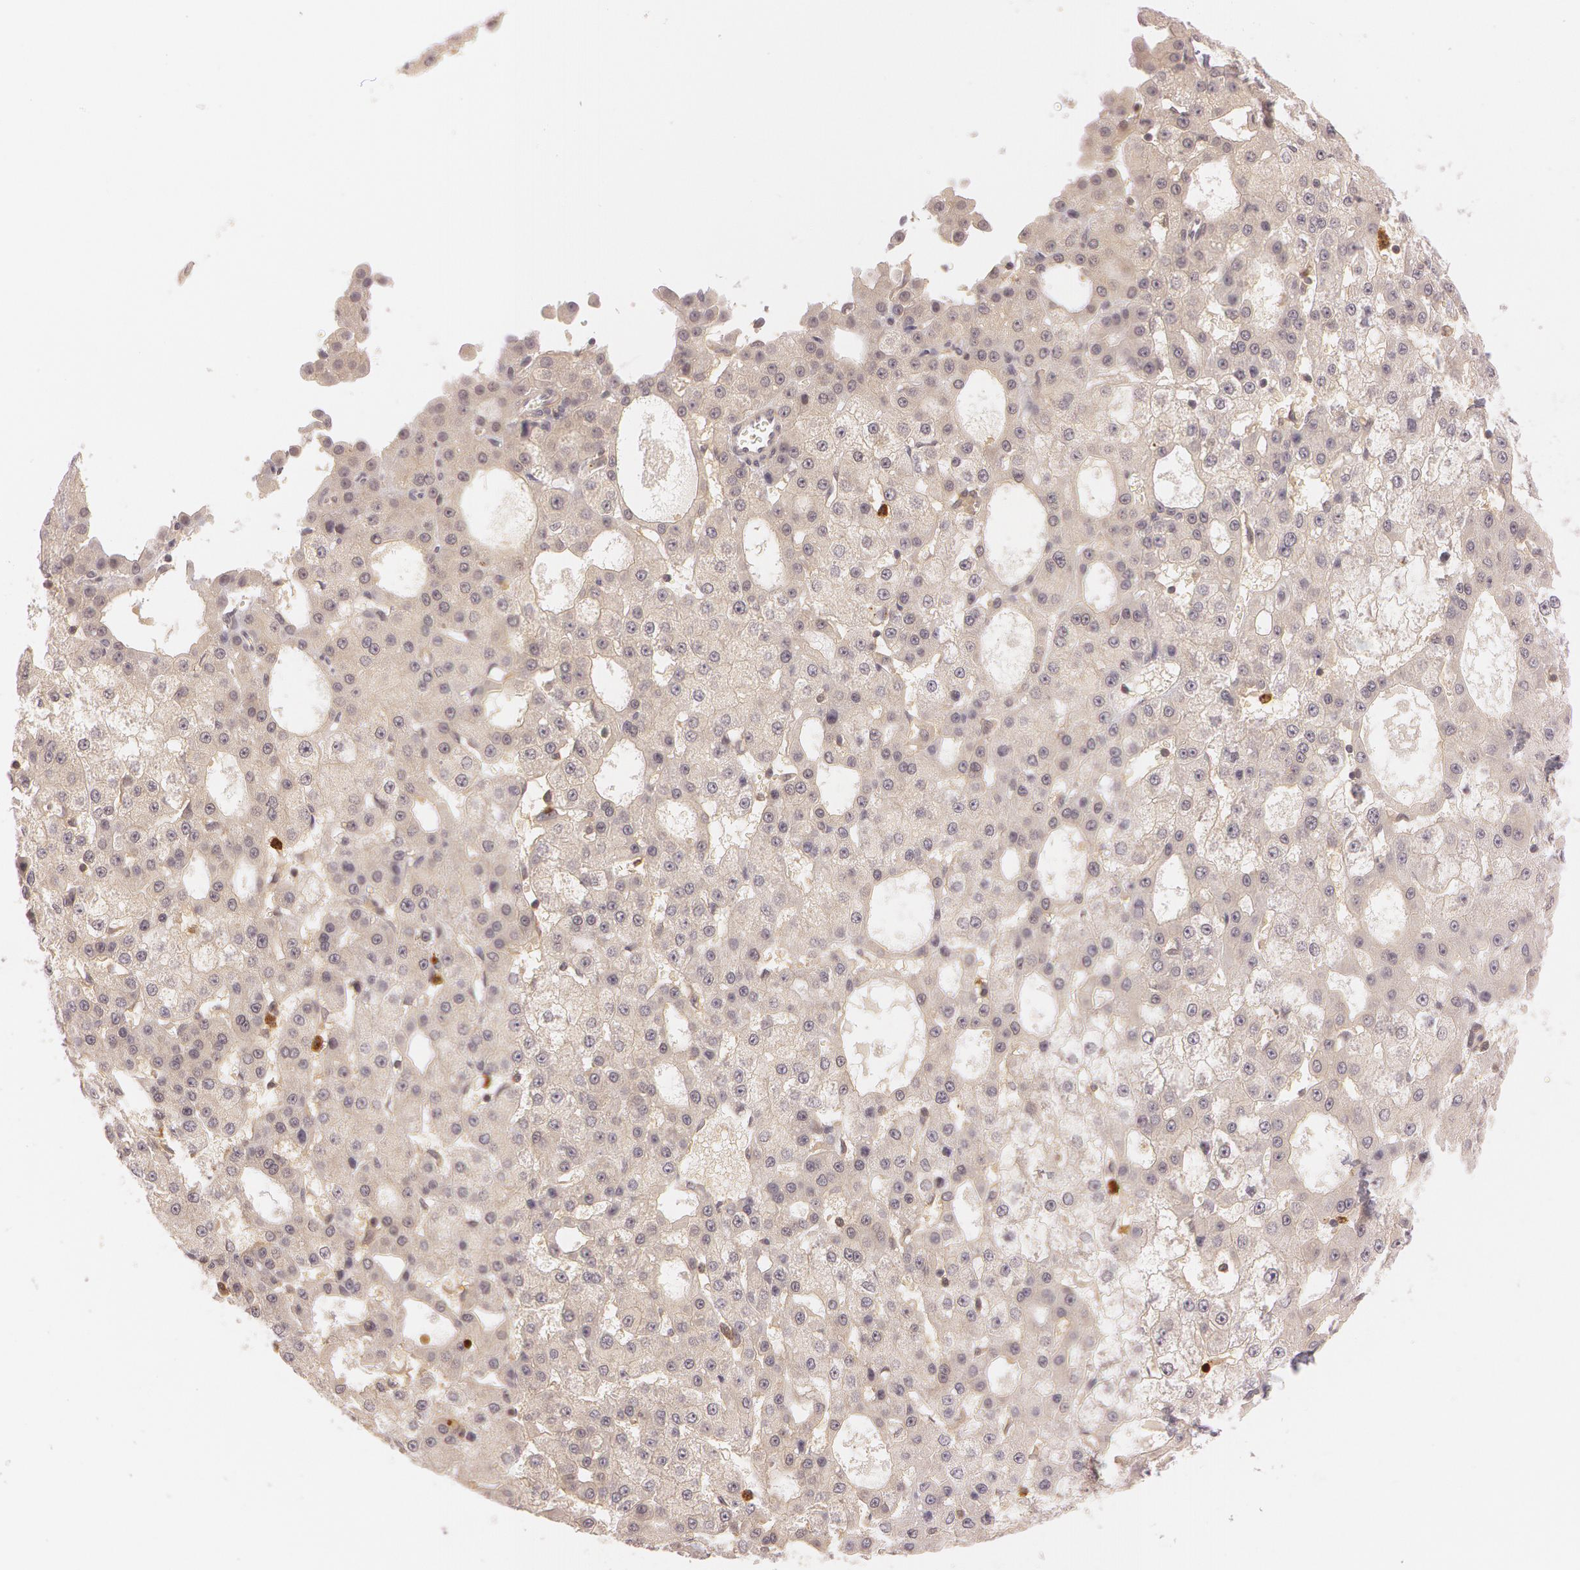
{"staining": {"intensity": "weak", "quantity": ">75%", "location": "cytoplasmic/membranous"}, "tissue": "liver cancer", "cell_type": "Tumor cells", "image_type": "cancer", "snomed": [{"axis": "morphology", "description": "Carcinoma, Hepatocellular, NOS"}, {"axis": "topography", "description": "Liver"}], "caption": "Protein expression analysis of human hepatocellular carcinoma (liver) reveals weak cytoplasmic/membranous positivity in about >75% of tumor cells. (brown staining indicates protein expression, while blue staining denotes nuclei).", "gene": "ATG2B", "patient": {"sex": "male", "age": 47}}